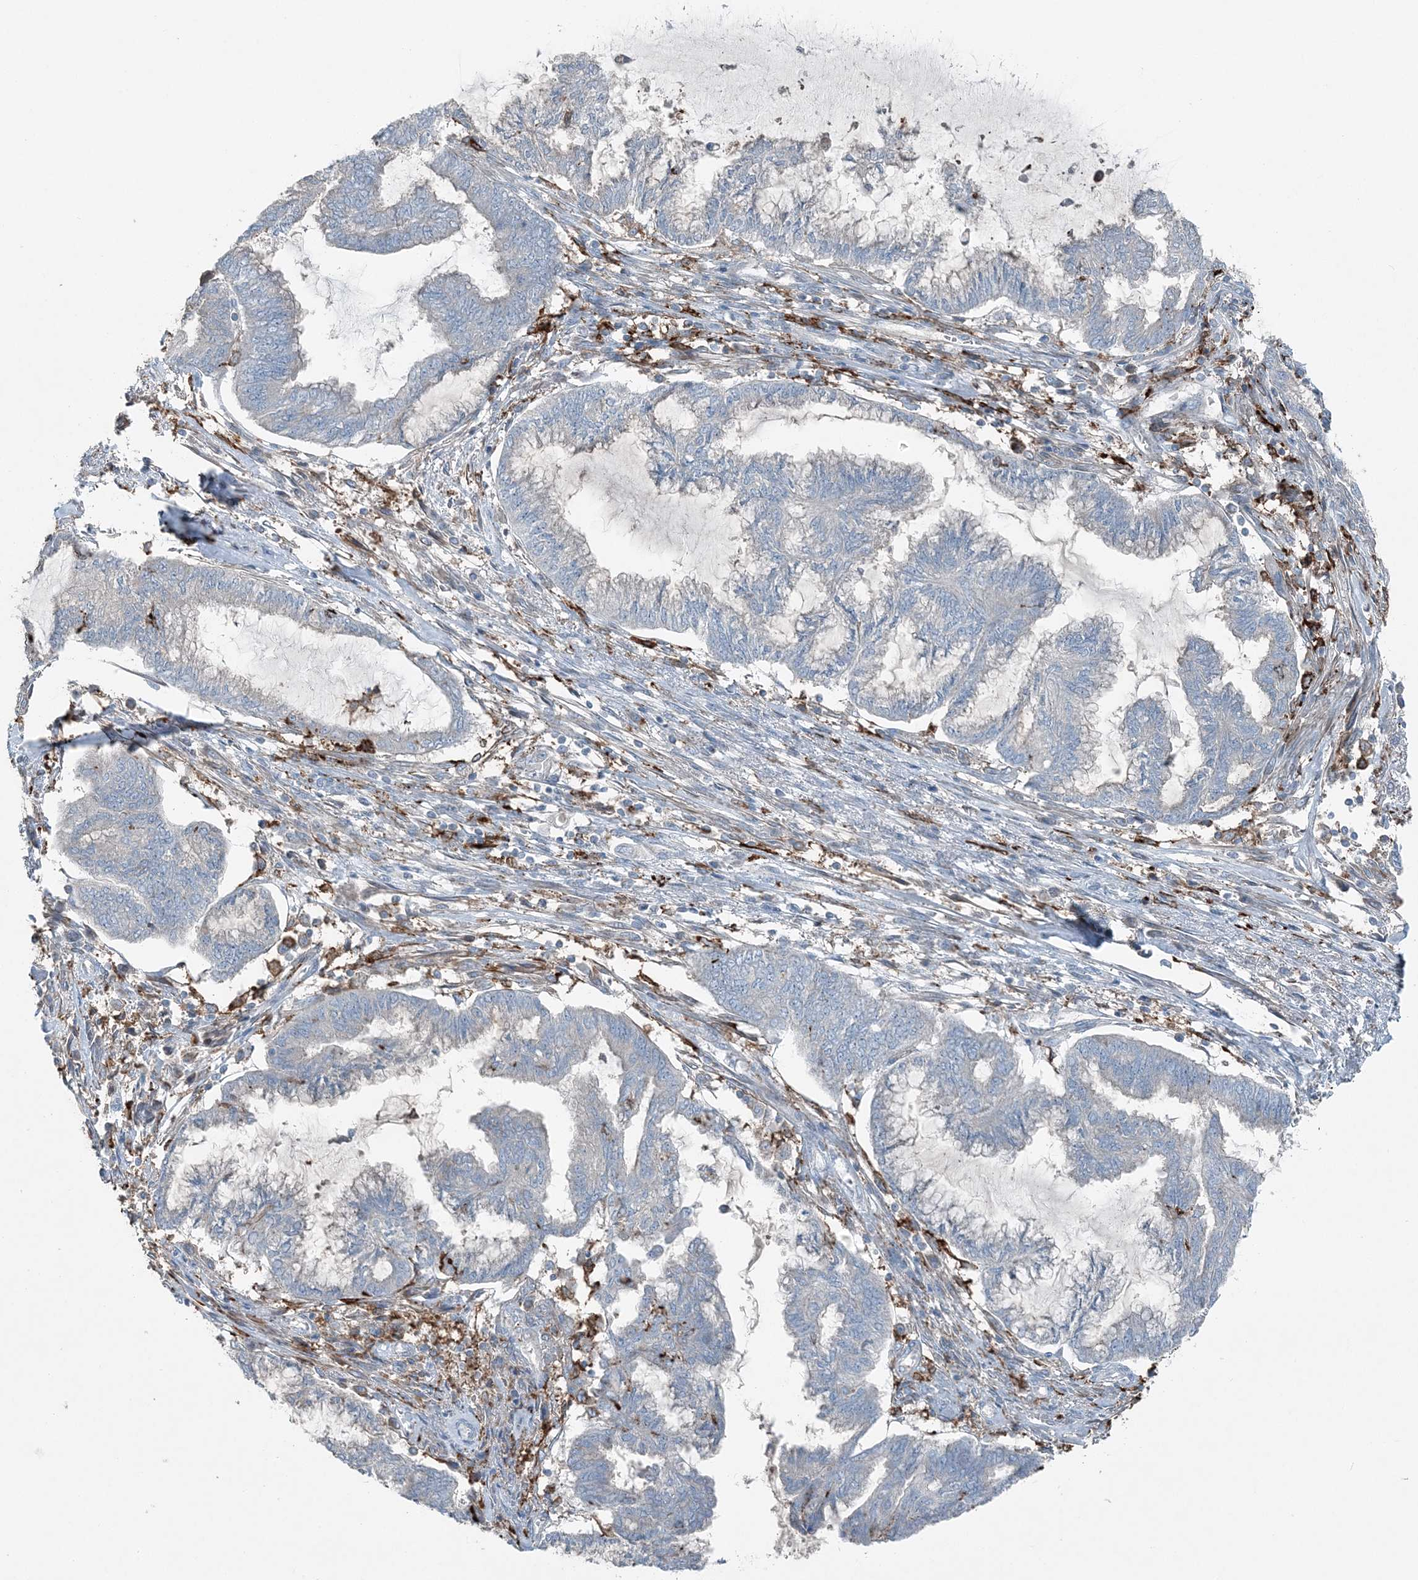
{"staining": {"intensity": "negative", "quantity": "none", "location": "none"}, "tissue": "endometrial cancer", "cell_type": "Tumor cells", "image_type": "cancer", "snomed": [{"axis": "morphology", "description": "Adenocarcinoma, NOS"}, {"axis": "topography", "description": "Endometrium"}], "caption": "Micrograph shows no protein staining in tumor cells of endometrial cancer (adenocarcinoma) tissue.", "gene": "KY", "patient": {"sex": "female", "age": 86}}